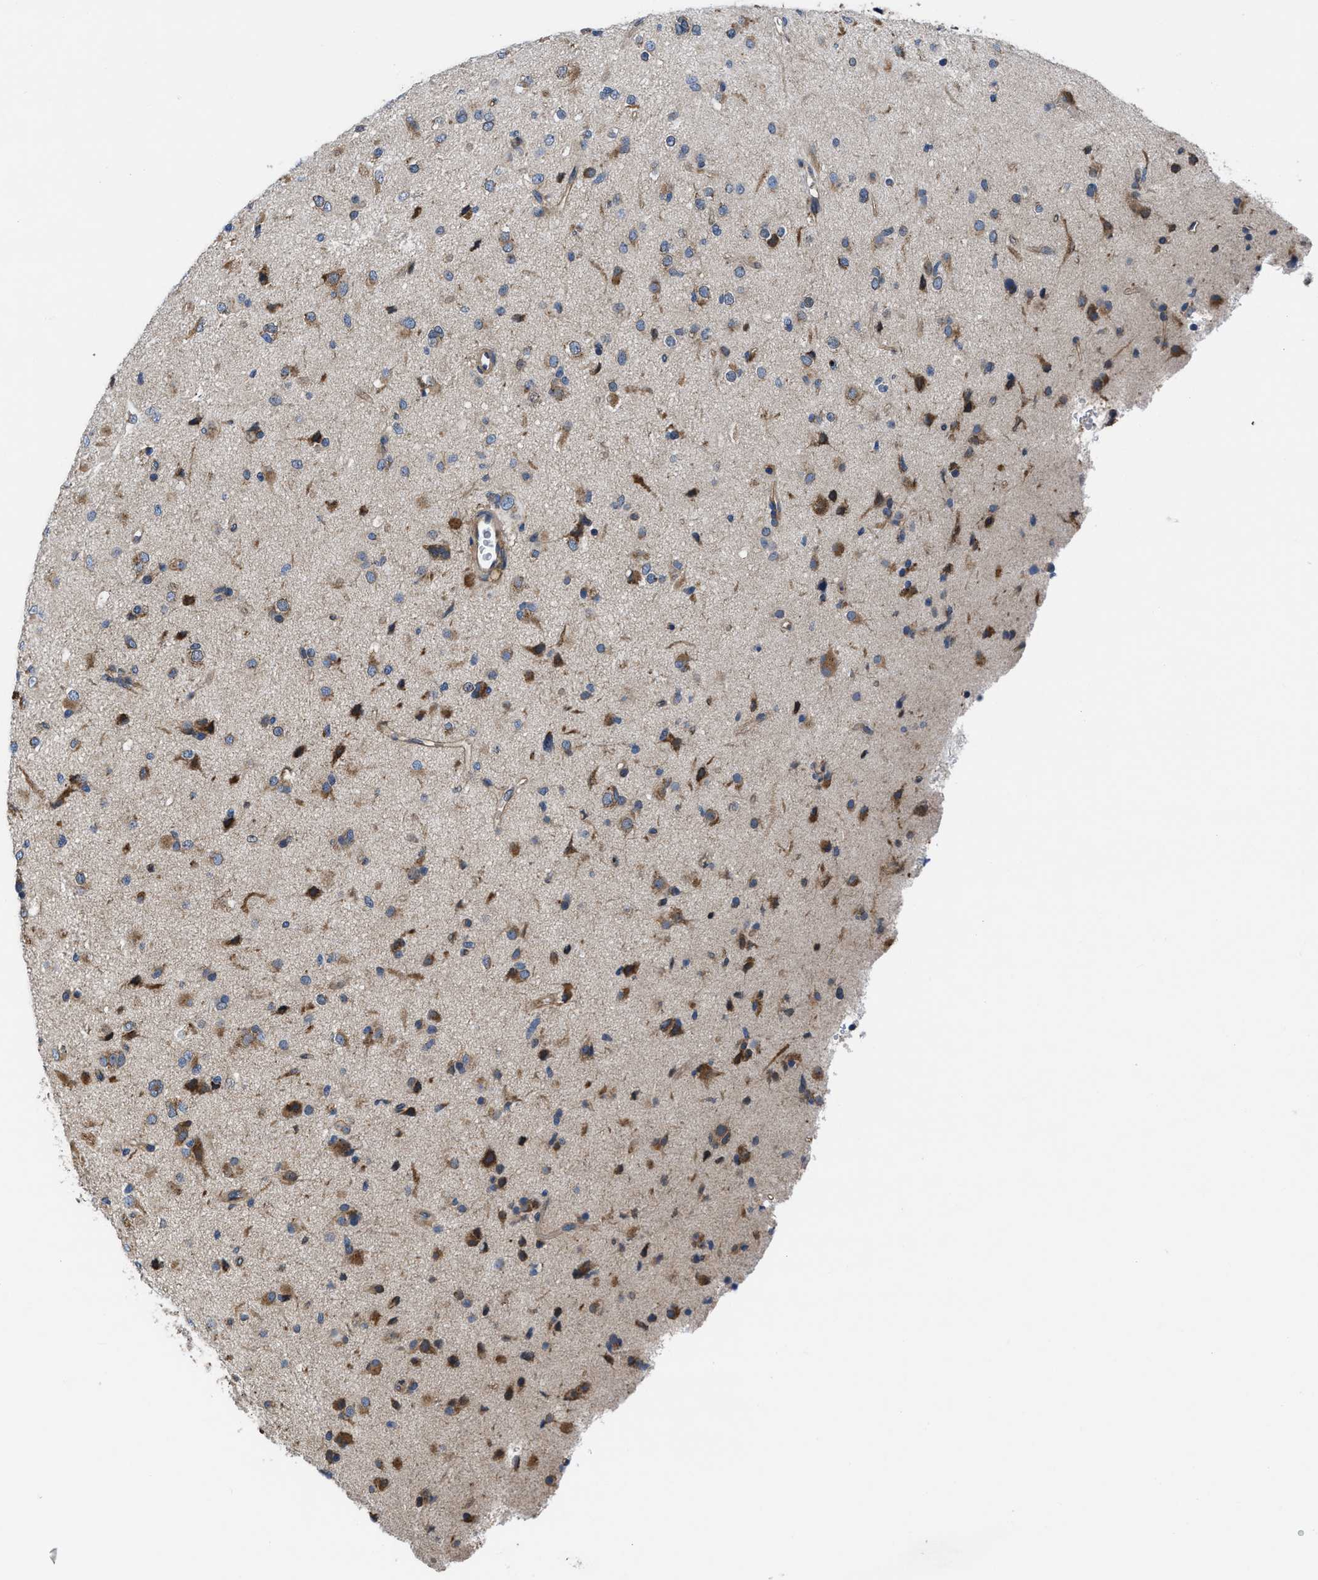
{"staining": {"intensity": "moderate", "quantity": ">75%", "location": "cytoplasmic/membranous"}, "tissue": "glioma", "cell_type": "Tumor cells", "image_type": "cancer", "snomed": [{"axis": "morphology", "description": "Glioma, malignant, Low grade"}, {"axis": "topography", "description": "Brain"}], "caption": "The immunohistochemical stain labels moderate cytoplasmic/membranous staining in tumor cells of glioma tissue.", "gene": "CEP128", "patient": {"sex": "male", "age": 65}}